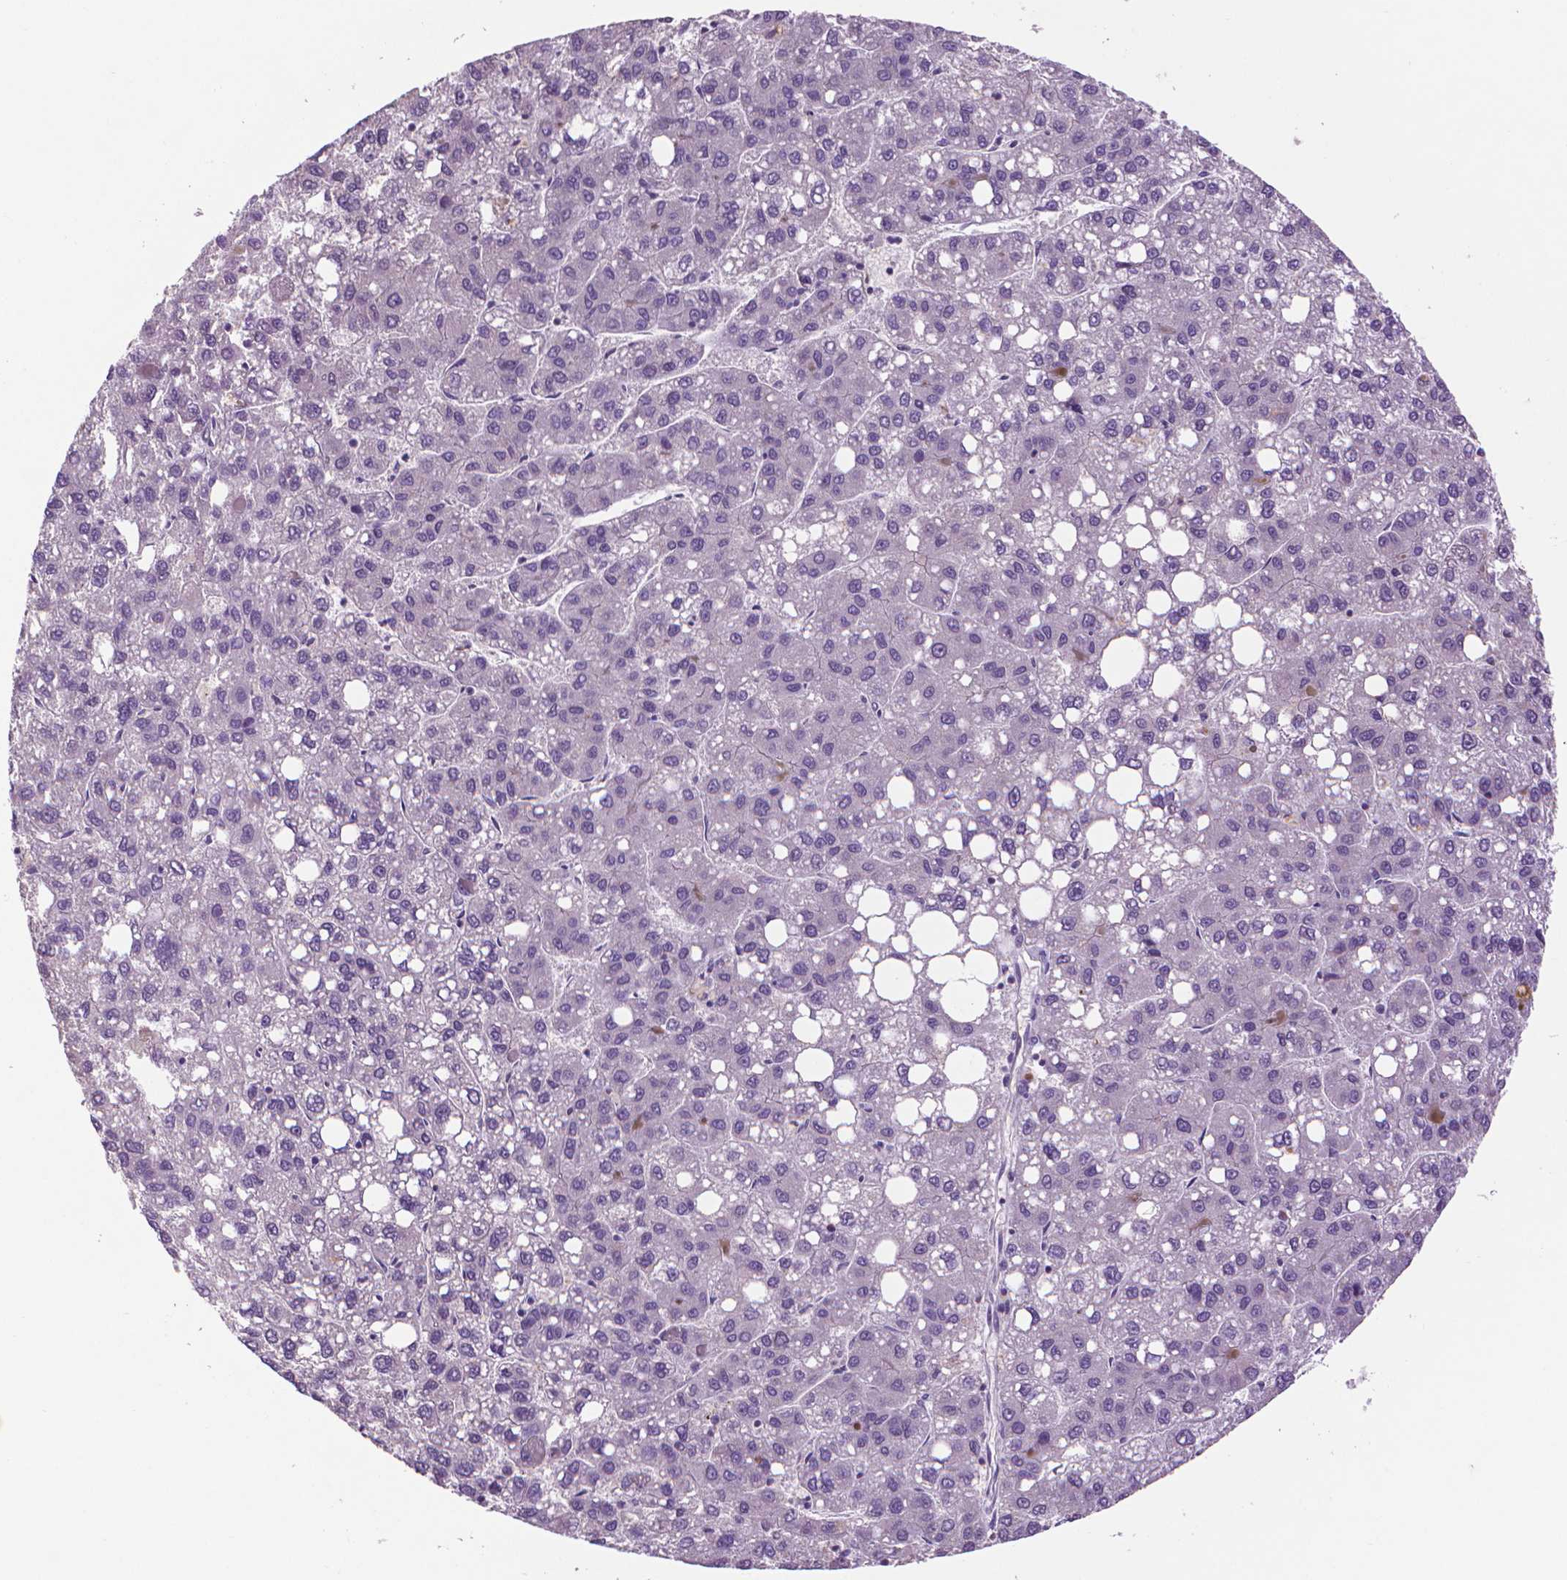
{"staining": {"intensity": "negative", "quantity": "none", "location": "none"}, "tissue": "liver cancer", "cell_type": "Tumor cells", "image_type": "cancer", "snomed": [{"axis": "morphology", "description": "Carcinoma, Hepatocellular, NOS"}, {"axis": "topography", "description": "Liver"}], "caption": "Micrograph shows no significant protein expression in tumor cells of liver hepatocellular carcinoma.", "gene": "CDKN2D", "patient": {"sex": "female", "age": 82}}